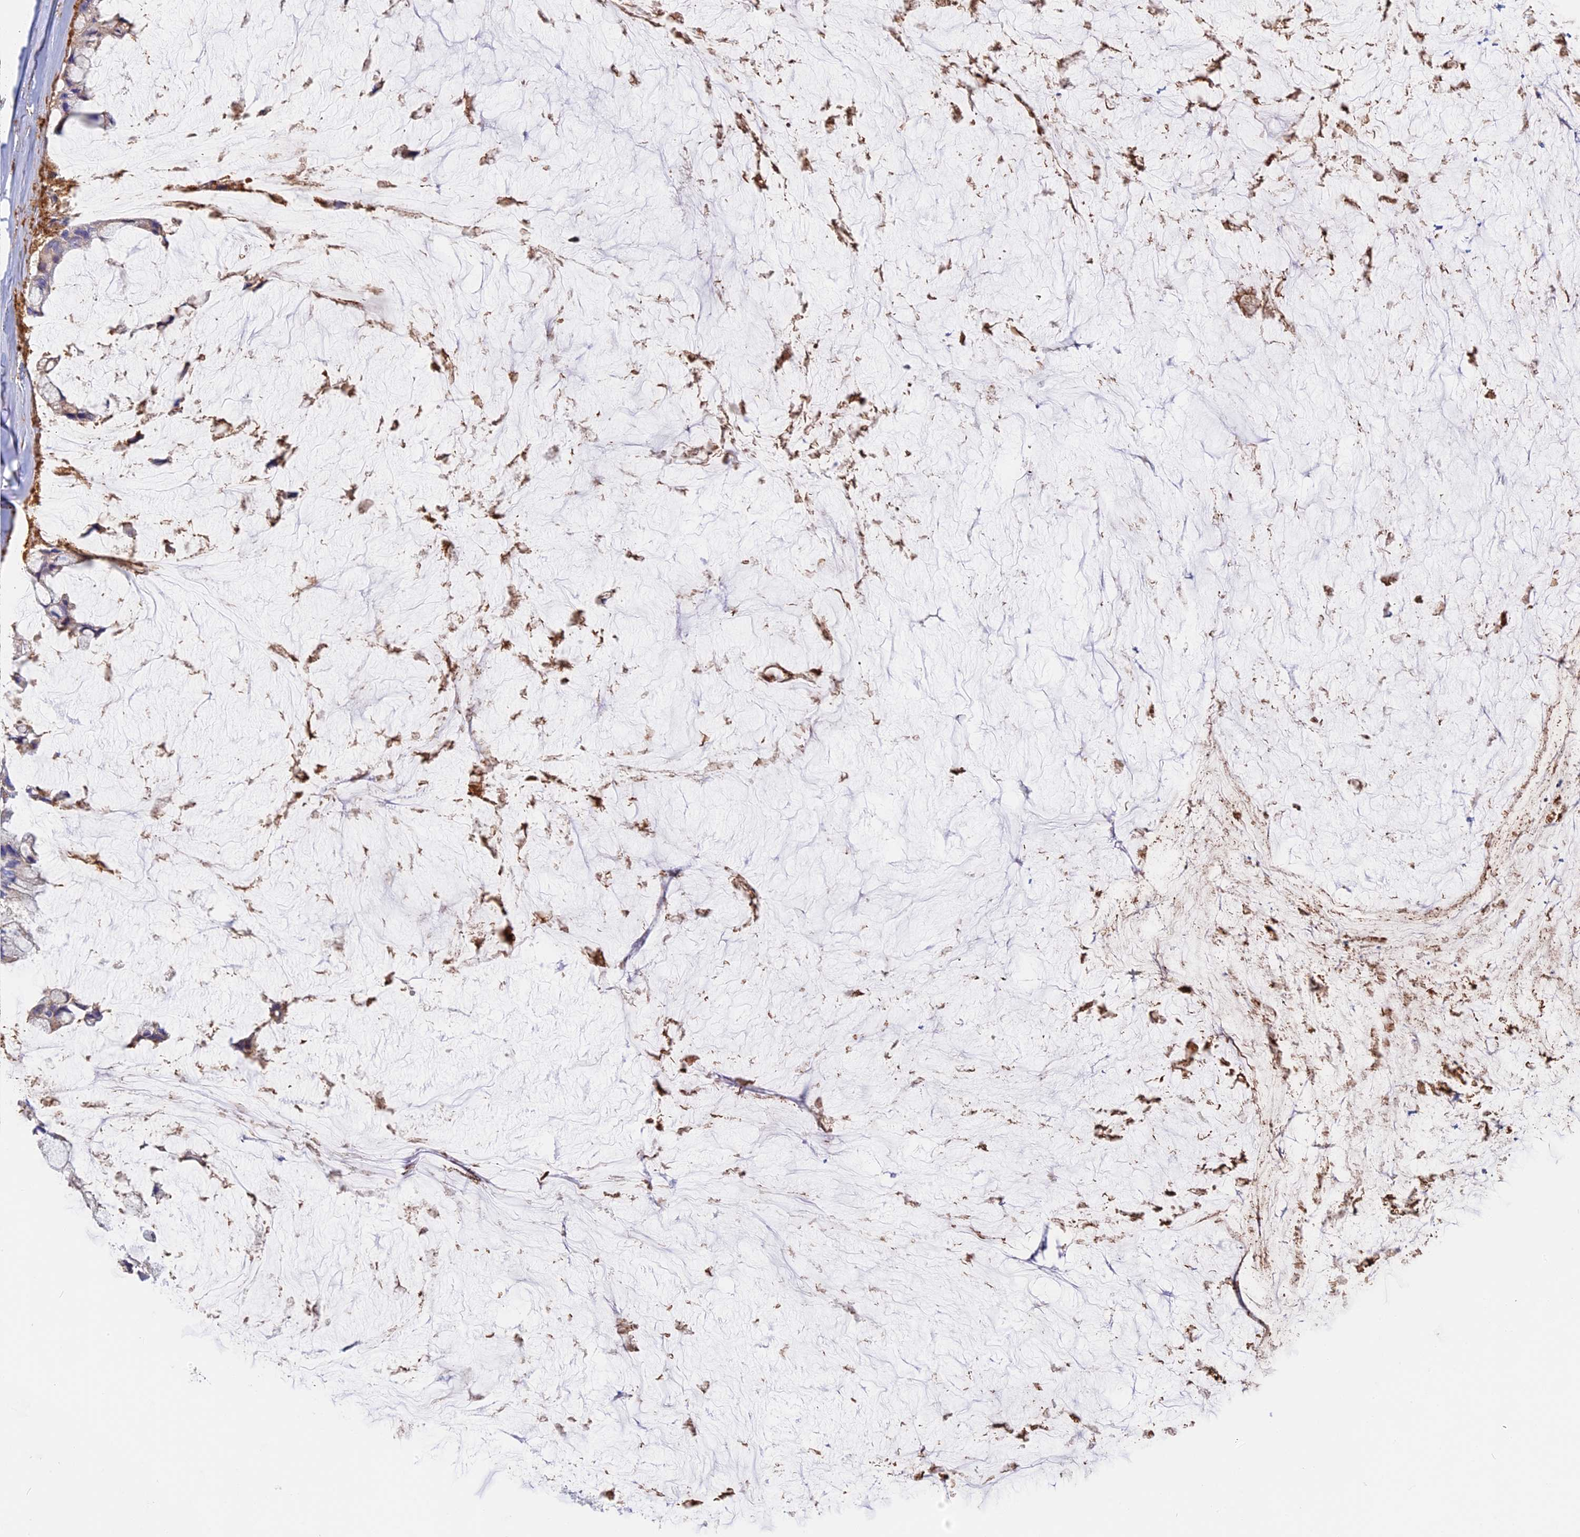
{"staining": {"intensity": "moderate", "quantity": "<25%", "location": "cytoplasmic/membranous"}, "tissue": "ovarian cancer", "cell_type": "Tumor cells", "image_type": "cancer", "snomed": [{"axis": "morphology", "description": "Cystadenocarcinoma, mucinous, NOS"}, {"axis": "topography", "description": "Ovary"}], "caption": "Mucinous cystadenocarcinoma (ovarian) stained for a protein shows moderate cytoplasmic/membranous positivity in tumor cells.", "gene": "DDA1", "patient": {"sex": "female", "age": 39}}